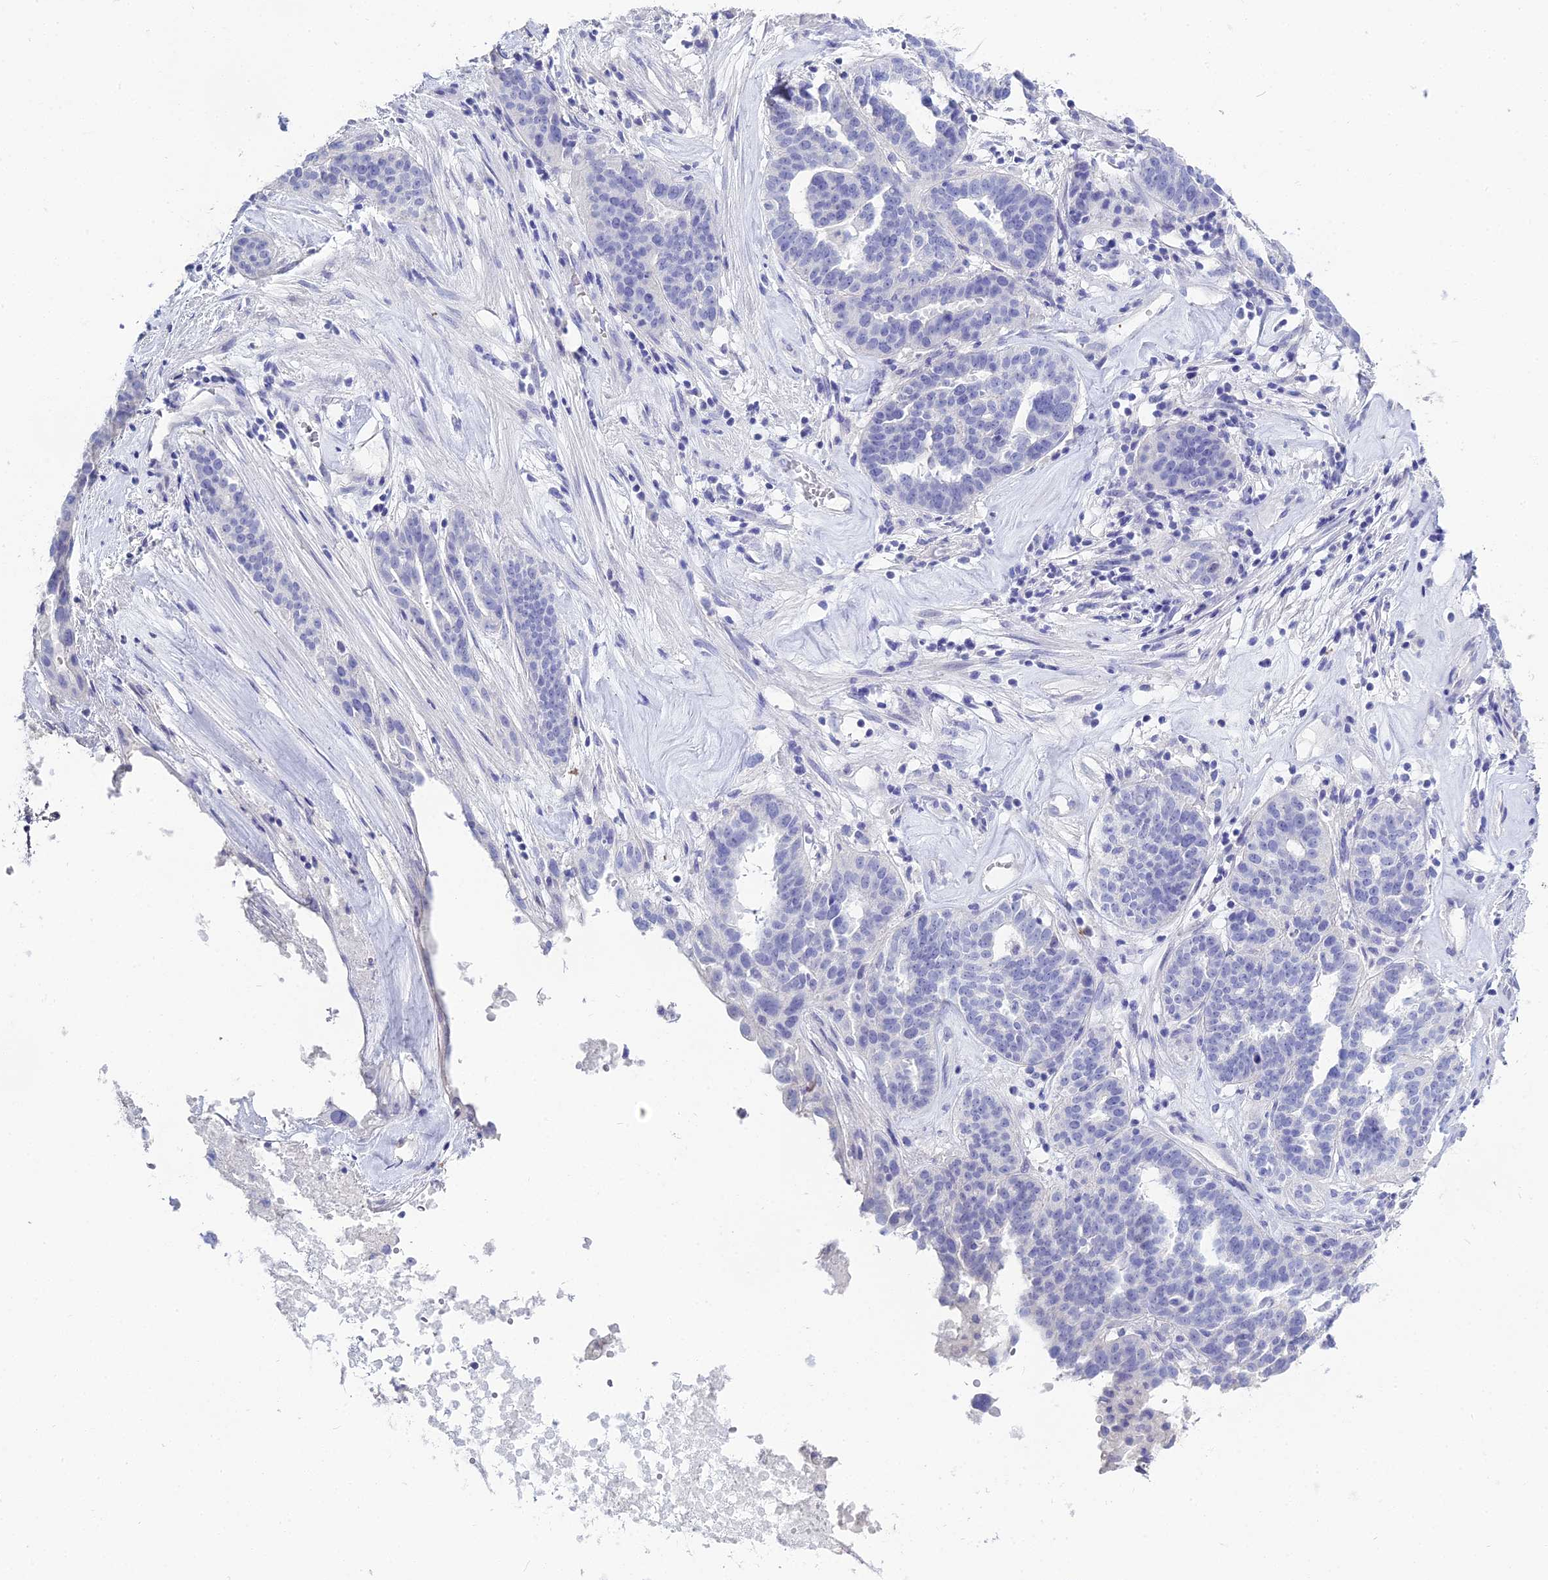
{"staining": {"intensity": "negative", "quantity": "none", "location": "none"}, "tissue": "ovarian cancer", "cell_type": "Tumor cells", "image_type": "cancer", "snomed": [{"axis": "morphology", "description": "Cystadenocarcinoma, serous, NOS"}, {"axis": "topography", "description": "Ovary"}], "caption": "This is a histopathology image of immunohistochemistry (IHC) staining of serous cystadenocarcinoma (ovarian), which shows no positivity in tumor cells.", "gene": "S100A7", "patient": {"sex": "female", "age": 59}}